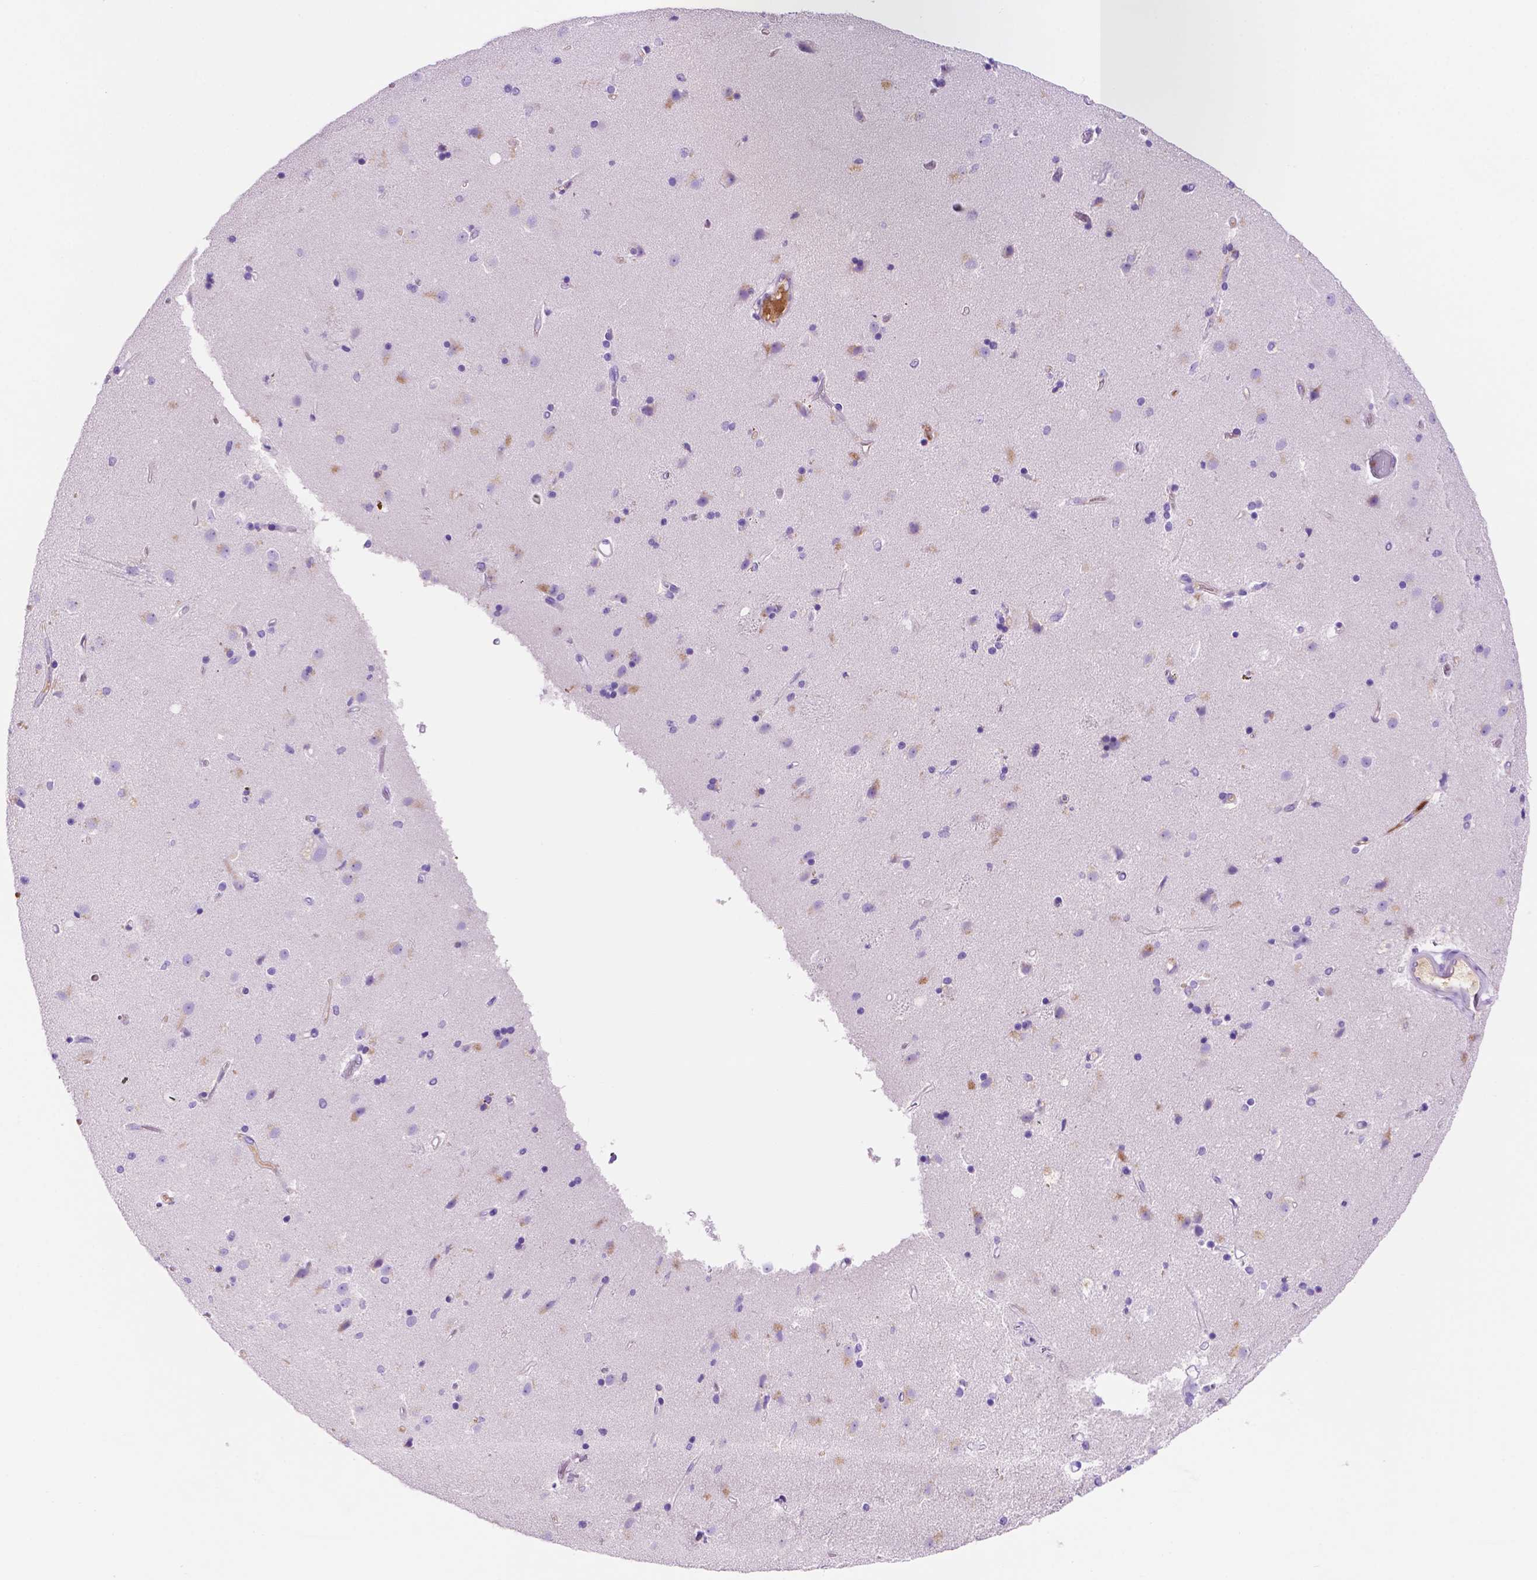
{"staining": {"intensity": "negative", "quantity": "none", "location": "none"}, "tissue": "caudate", "cell_type": "Glial cells", "image_type": "normal", "snomed": [{"axis": "morphology", "description": "Normal tissue, NOS"}, {"axis": "topography", "description": "Lateral ventricle wall"}], "caption": "Glial cells show no significant expression in benign caudate. Brightfield microscopy of immunohistochemistry (IHC) stained with DAB (3,3'-diaminobenzidine) (brown) and hematoxylin (blue), captured at high magnification.", "gene": "FOXB2", "patient": {"sex": "female", "age": 71}}